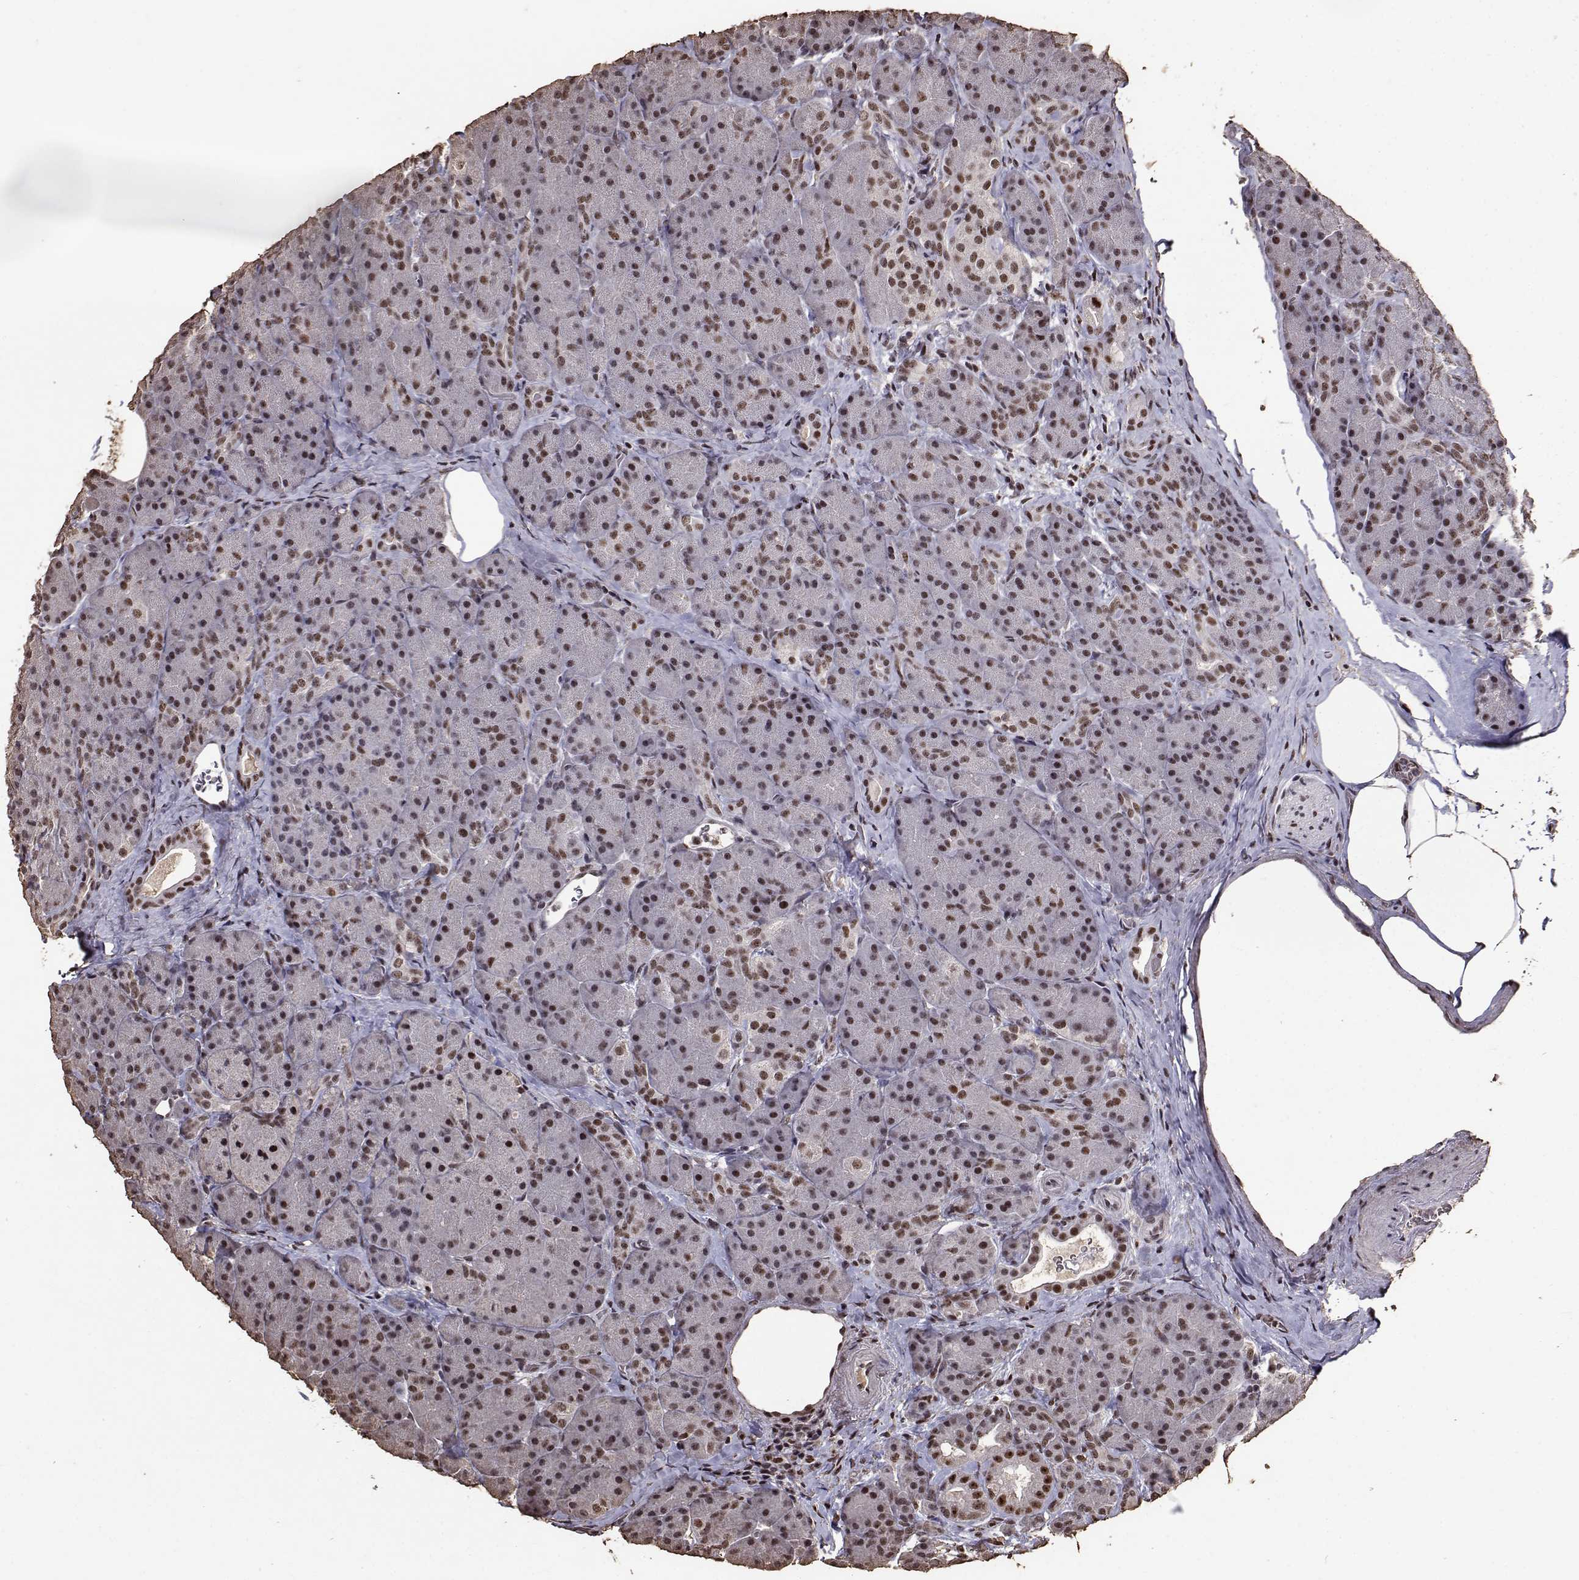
{"staining": {"intensity": "moderate", "quantity": ">75%", "location": "nuclear"}, "tissue": "pancreas", "cell_type": "Exocrine glandular cells", "image_type": "normal", "snomed": [{"axis": "morphology", "description": "Normal tissue, NOS"}, {"axis": "topography", "description": "Pancreas"}], "caption": "IHC photomicrograph of normal human pancreas stained for a protein (brown), which shows medium levels of moderate nuclear expression in approximately >75% of exocrine glandular cells.", "gene": "TOE1", "patient": {"sex": "male", "age": 57}}